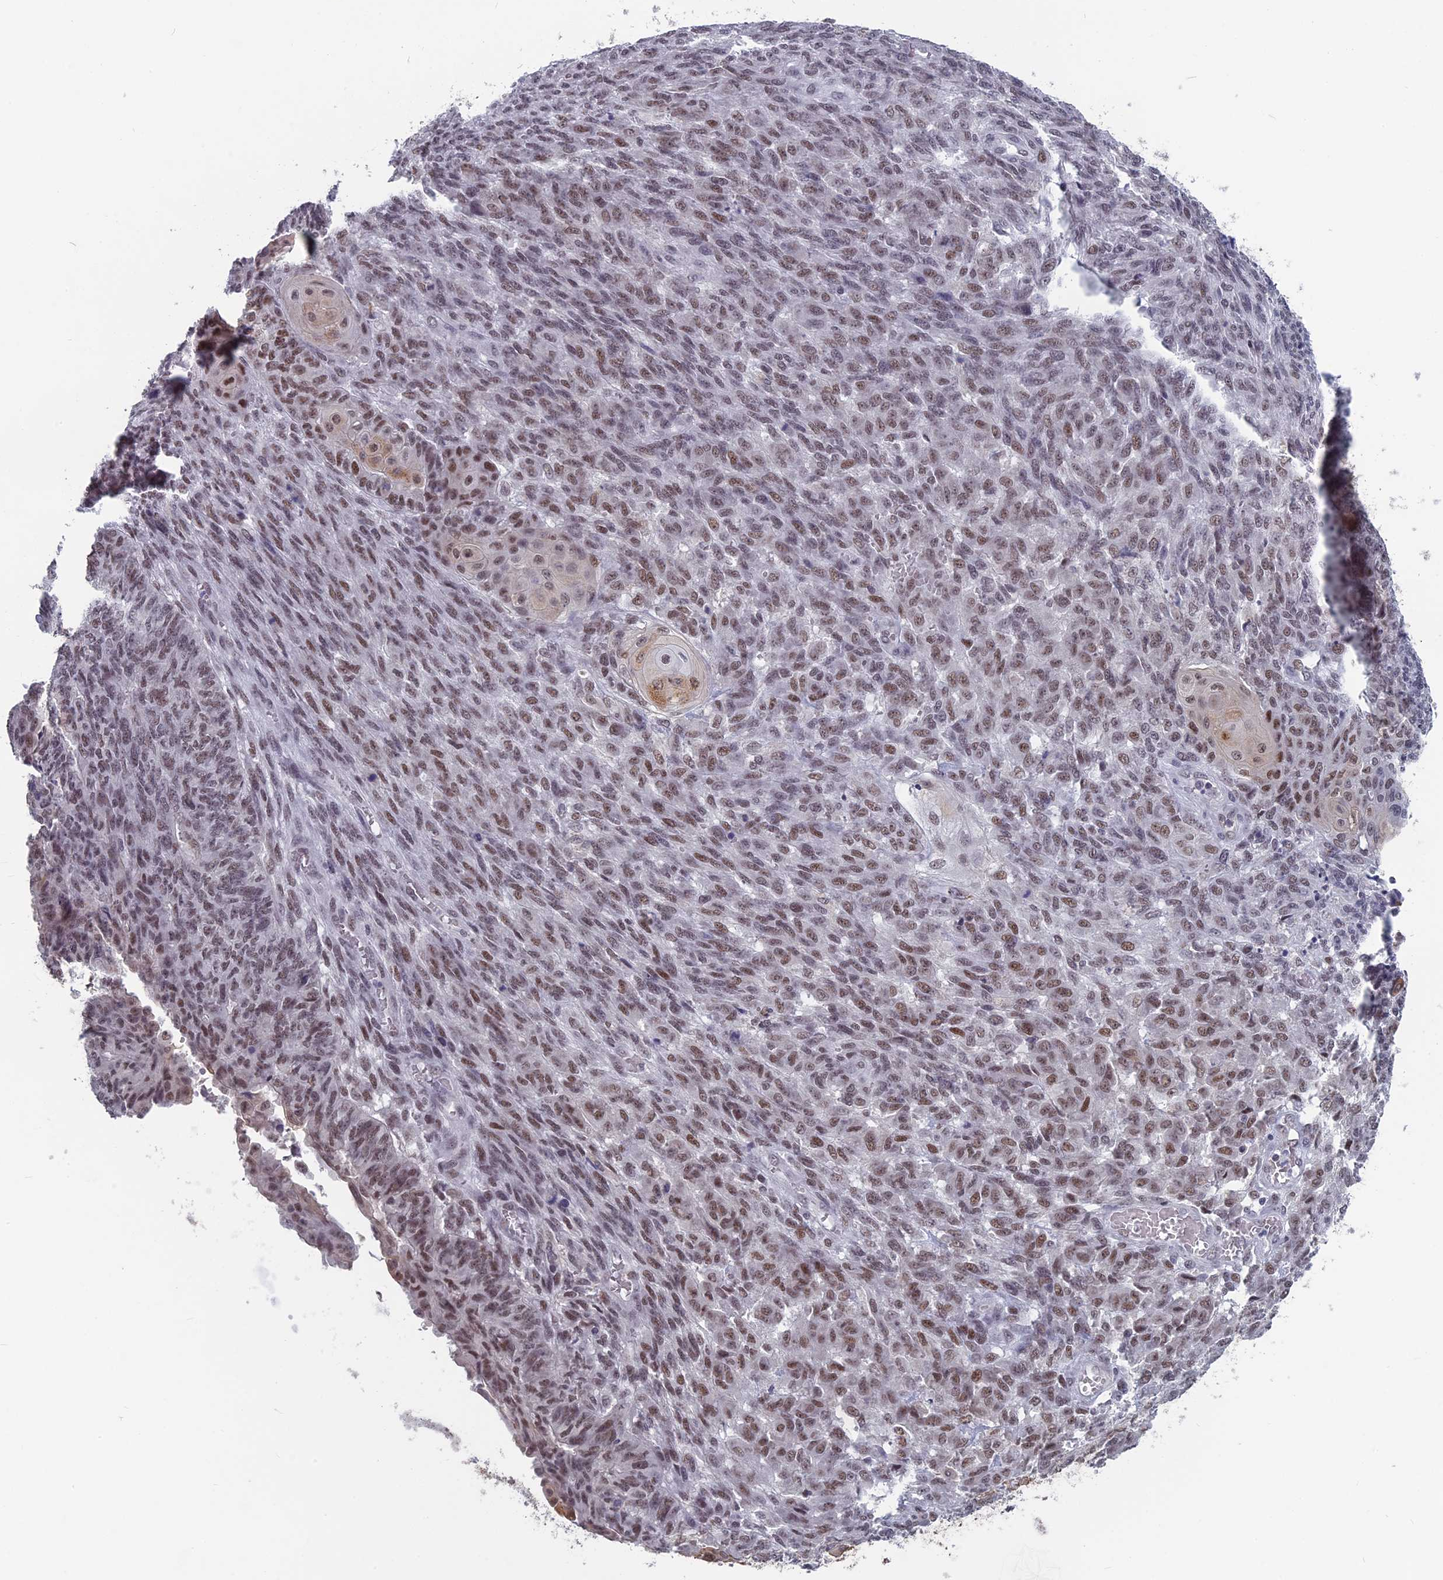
{"staining": {"intensity": "moderate", "quantity": "25%-75%", "location": "nuclear"}, "tissue": "endometrial cancer", "cell_type": "Tumor cells", "image_type": "cancer", "snomed": [{"axis": "morphology", "description": "Adenocarcinoma, NOS"}, {"axis": "topography", "description": "Endometrium"}], "caption": "Moderate nuclear protein staining is seen in about 25%-75% of tumor cells in endometrial cancer (adenocarcinoma).", "gene": "MT-CO3", "patient": {"sex": "female", "age": 32}}